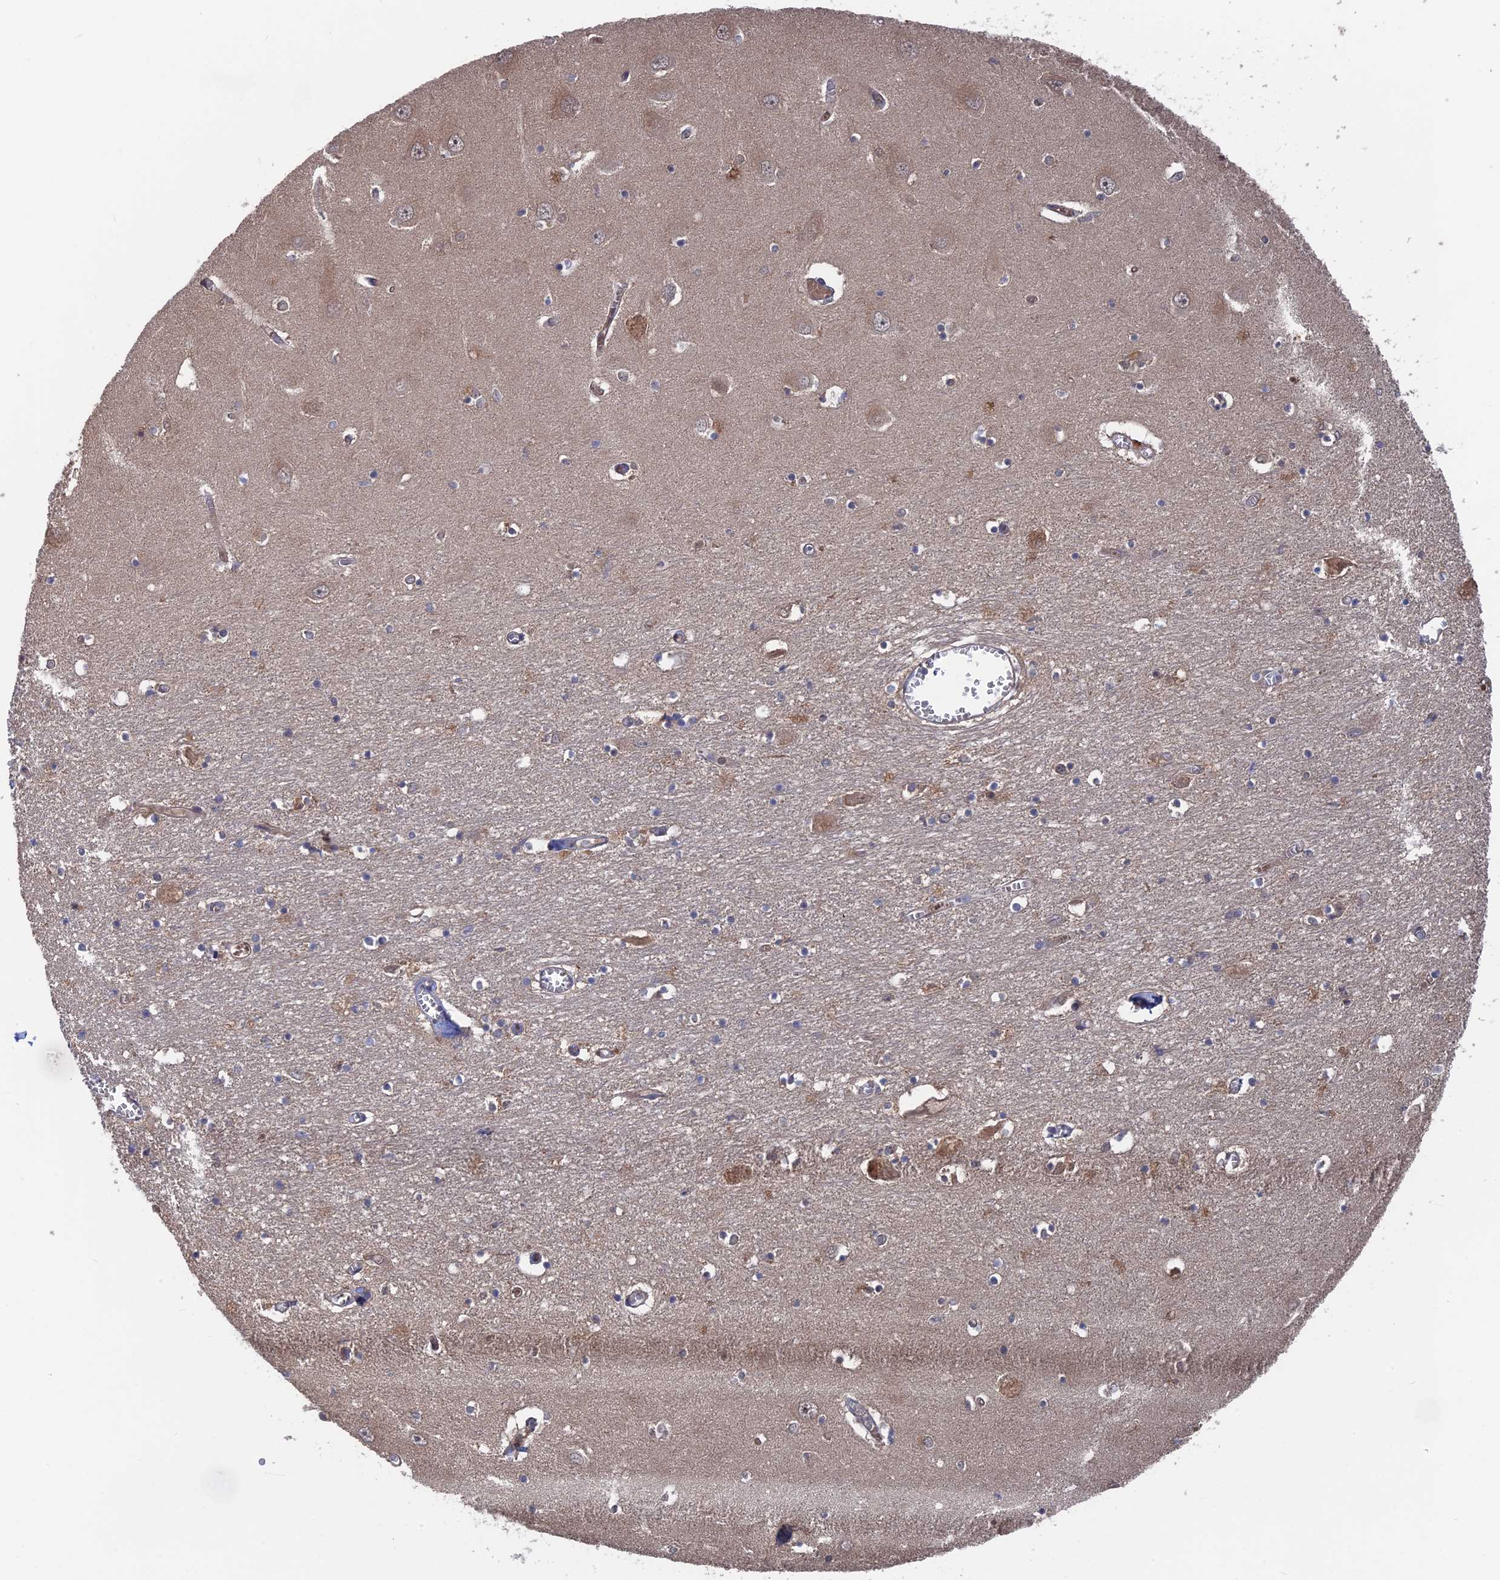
{"staining": {"intensity": "weak", "quantity": "<25%", "location": "cytoplasmic/membranous"}, "tissue": "hippocampus", "cell_type": "Glial cells", "image_type": "normal", "snomed": [{"axis": "morphology", "description": "Normal tissue, NOS"}, {"axis": "topography", "description": "Hippocampus"}], "caption": "An immunohistochemistry (IHC) histopathology image of unremarkable hippocampus is shown. There is no staining in glial cells of hippocampus. (IHC, brightfield microscopy, high magnification).", "gene": "NUTF2", "patient": {"sex": "male", "age": 70}}